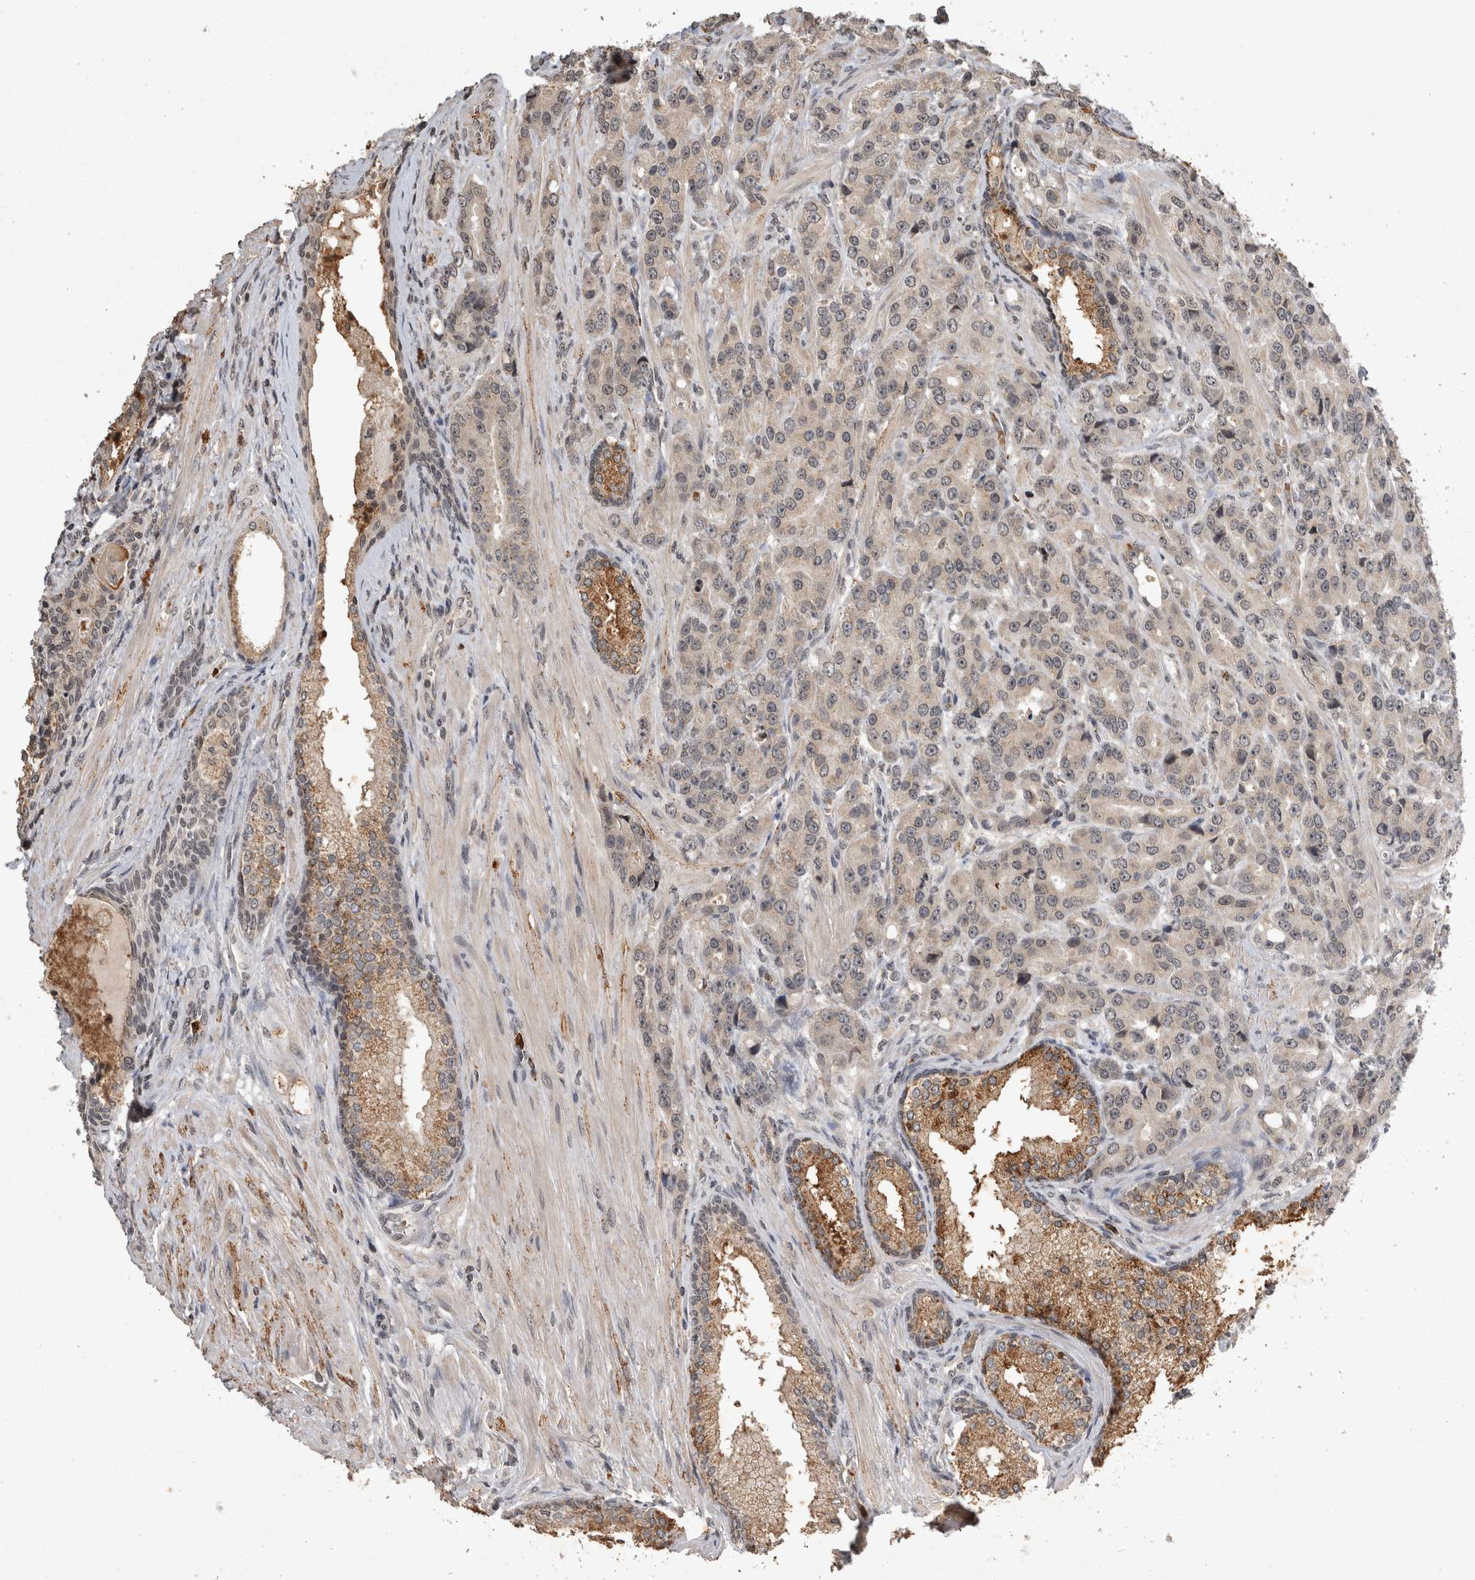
{"staining": {"intensity": "moderate", "quantity": "<25%", "location": "cytoplasmic/membranous"}, "tissue": "prostate cancer", "cell_type": "Tumor cells", "image_type": "cancer", "snomed": [{"axis": "morphology", "description": "Adenocarcinoma, High grade"}, {"axis": "topography", "description": "Prostate"}], "caption": "This is an image of IHC staining of prostate cancer, which shows moderate staining in the cytoplasmic/membranous of tumor cells.", "gene": "HRK", "patient": {"sex": "male", "age": 60}}